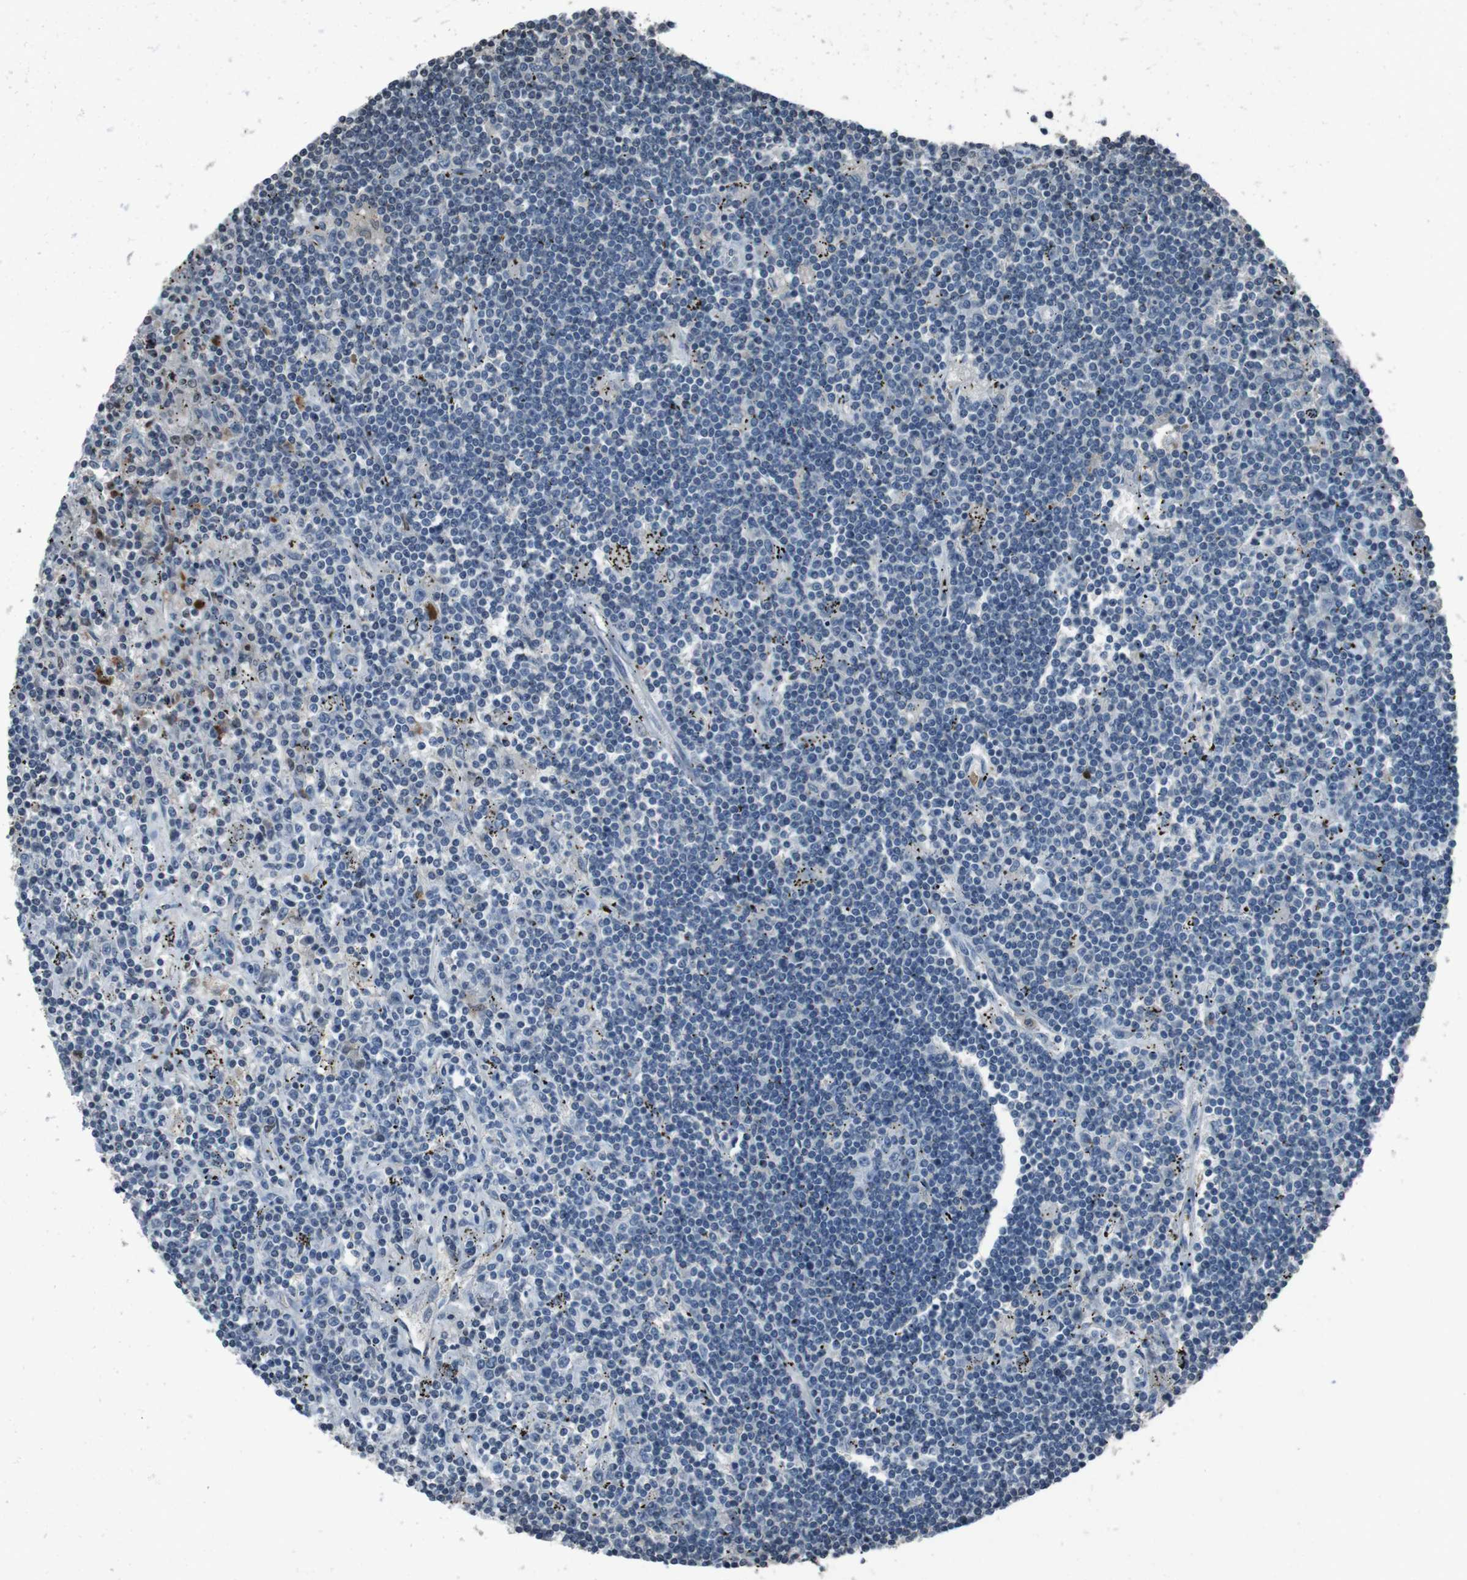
{"staining": {"intensity": "negative", "quantity": "none", "location": "none"}, "tissue": "lymphoma", "cell_type": "Tumor cells", "image_type": "cancer", "snomed": [{"axis": "morphology", "description": "Malignant lymphoma, non-Hodgkin's type, Low grade"}, {"axis": "topography", "description": "Spleen"}], "caption": "Immunohistochemical staining of human malignant lymphoma, non-Hodgkin's type (low-grade) displays no significant positivity in tumor cells.", "gene": "UGT1A6", "patient": {"sex": "male", "age": 76}}